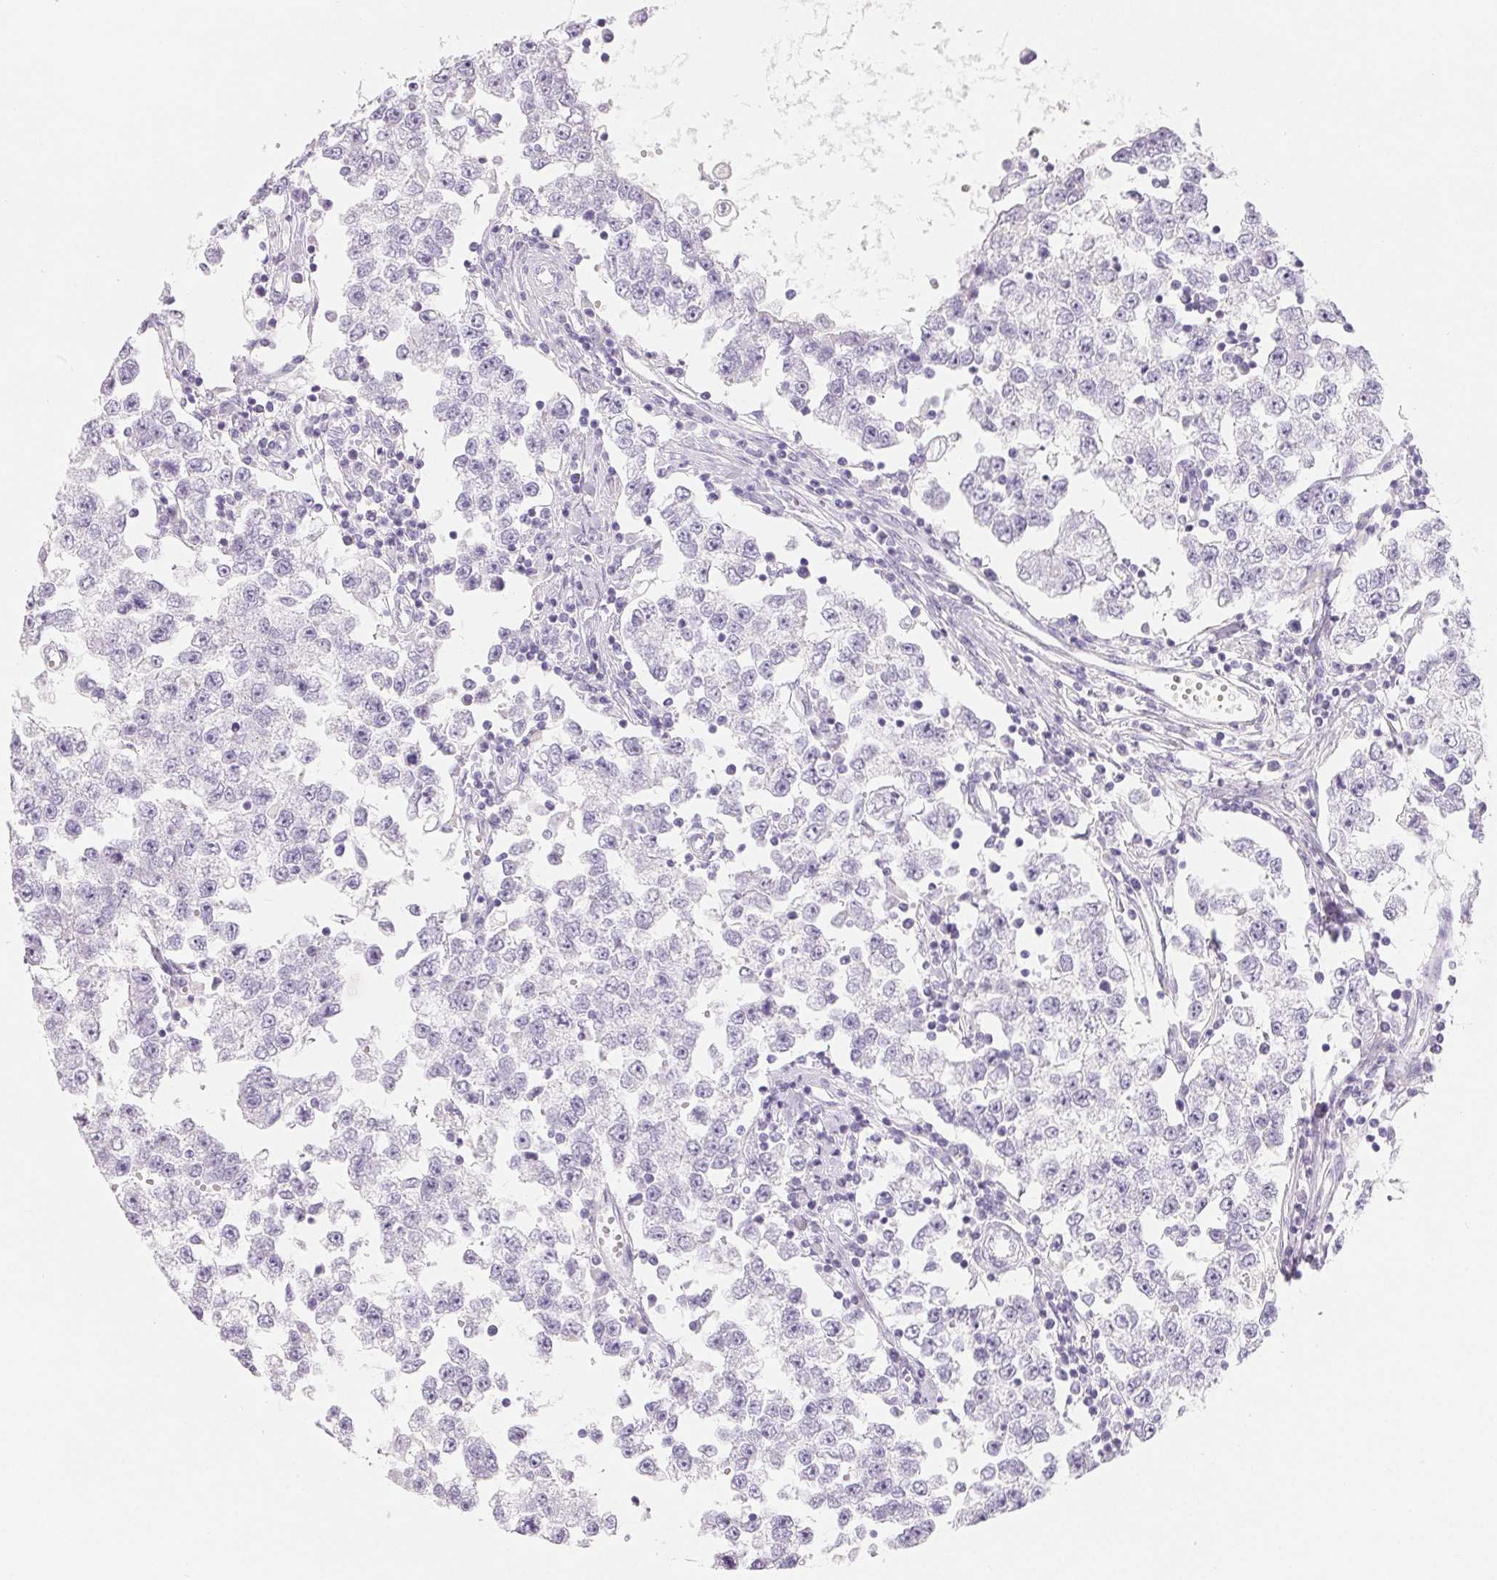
{"staining": {"intensity": "negative", "quantity": "none", "location": "none"}, "tissue": "testis cancer", "cell_type": "Tumor cells", "image_type": "cancer", "snomed": [{"axis": "morphology", "description": "Seminoma, NOS"}, {"axis": "topography", "description": "Testis"}], "caption": "This is an immunohistochemistry micrograph of testis seminoma. There is no expression in tumor cells.", "gene": "SPACA5B", "patient": {"sex": "male", "age": 34}}